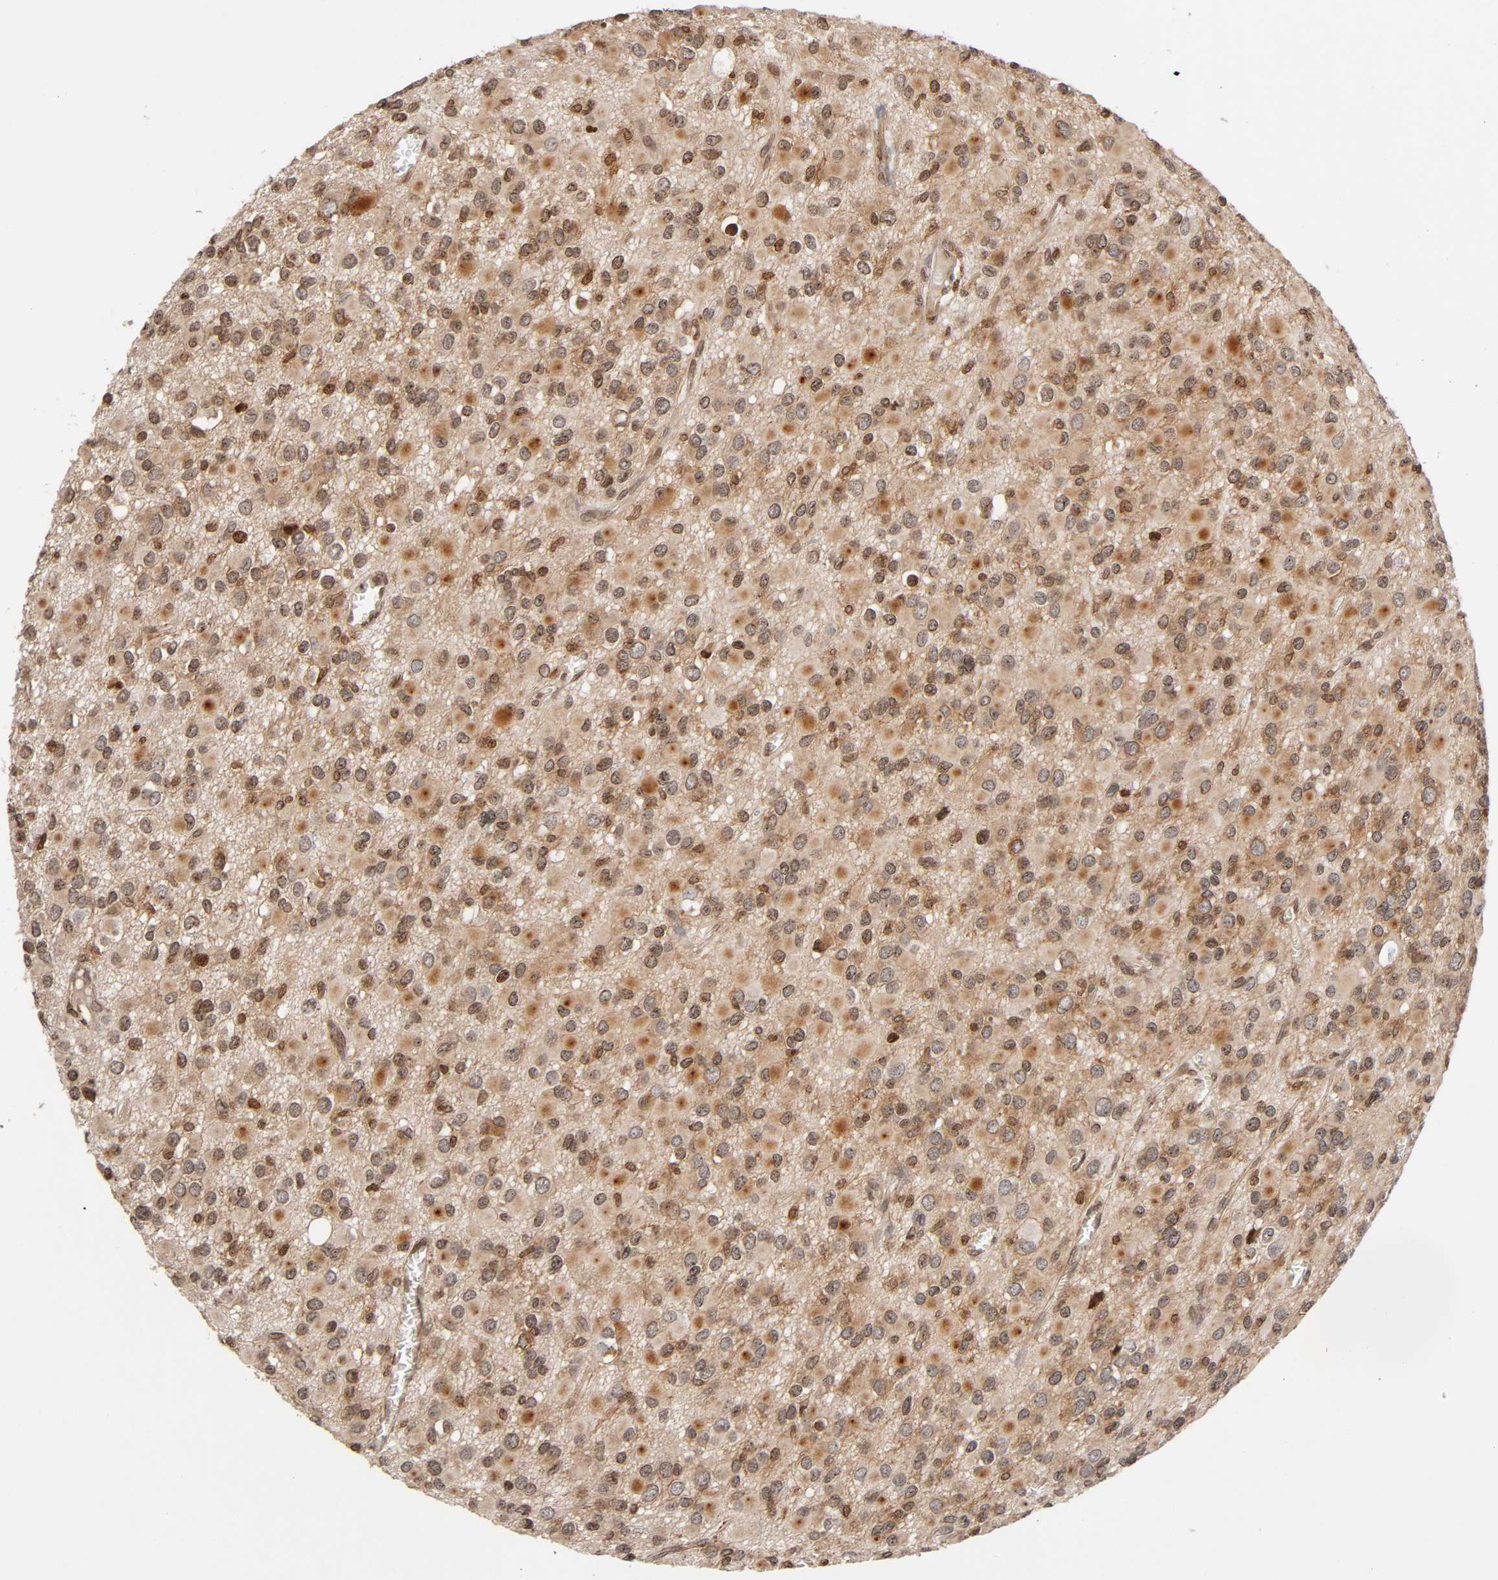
{"staining": {"intensity": "weak", "quantity": ">75%", "location": "cytoplasmic/membranous"}, "tissue": "glioma", "cell_type": "Tumor cells", "image_type": "cancer", "snomed": [{"axis": "morphology", "description": "Glioma, malignant, Low grade"}, {"axis": "topography", "description": "Brain"}], "caption": "The micrograph displays a brown stain indicating the presence of a protein in the cytoplasmic/membranous of tumor cells in low-grade glioma (malignant).", "gene": "ITGAV", "patient": {"sex": "male", "age": 42}}